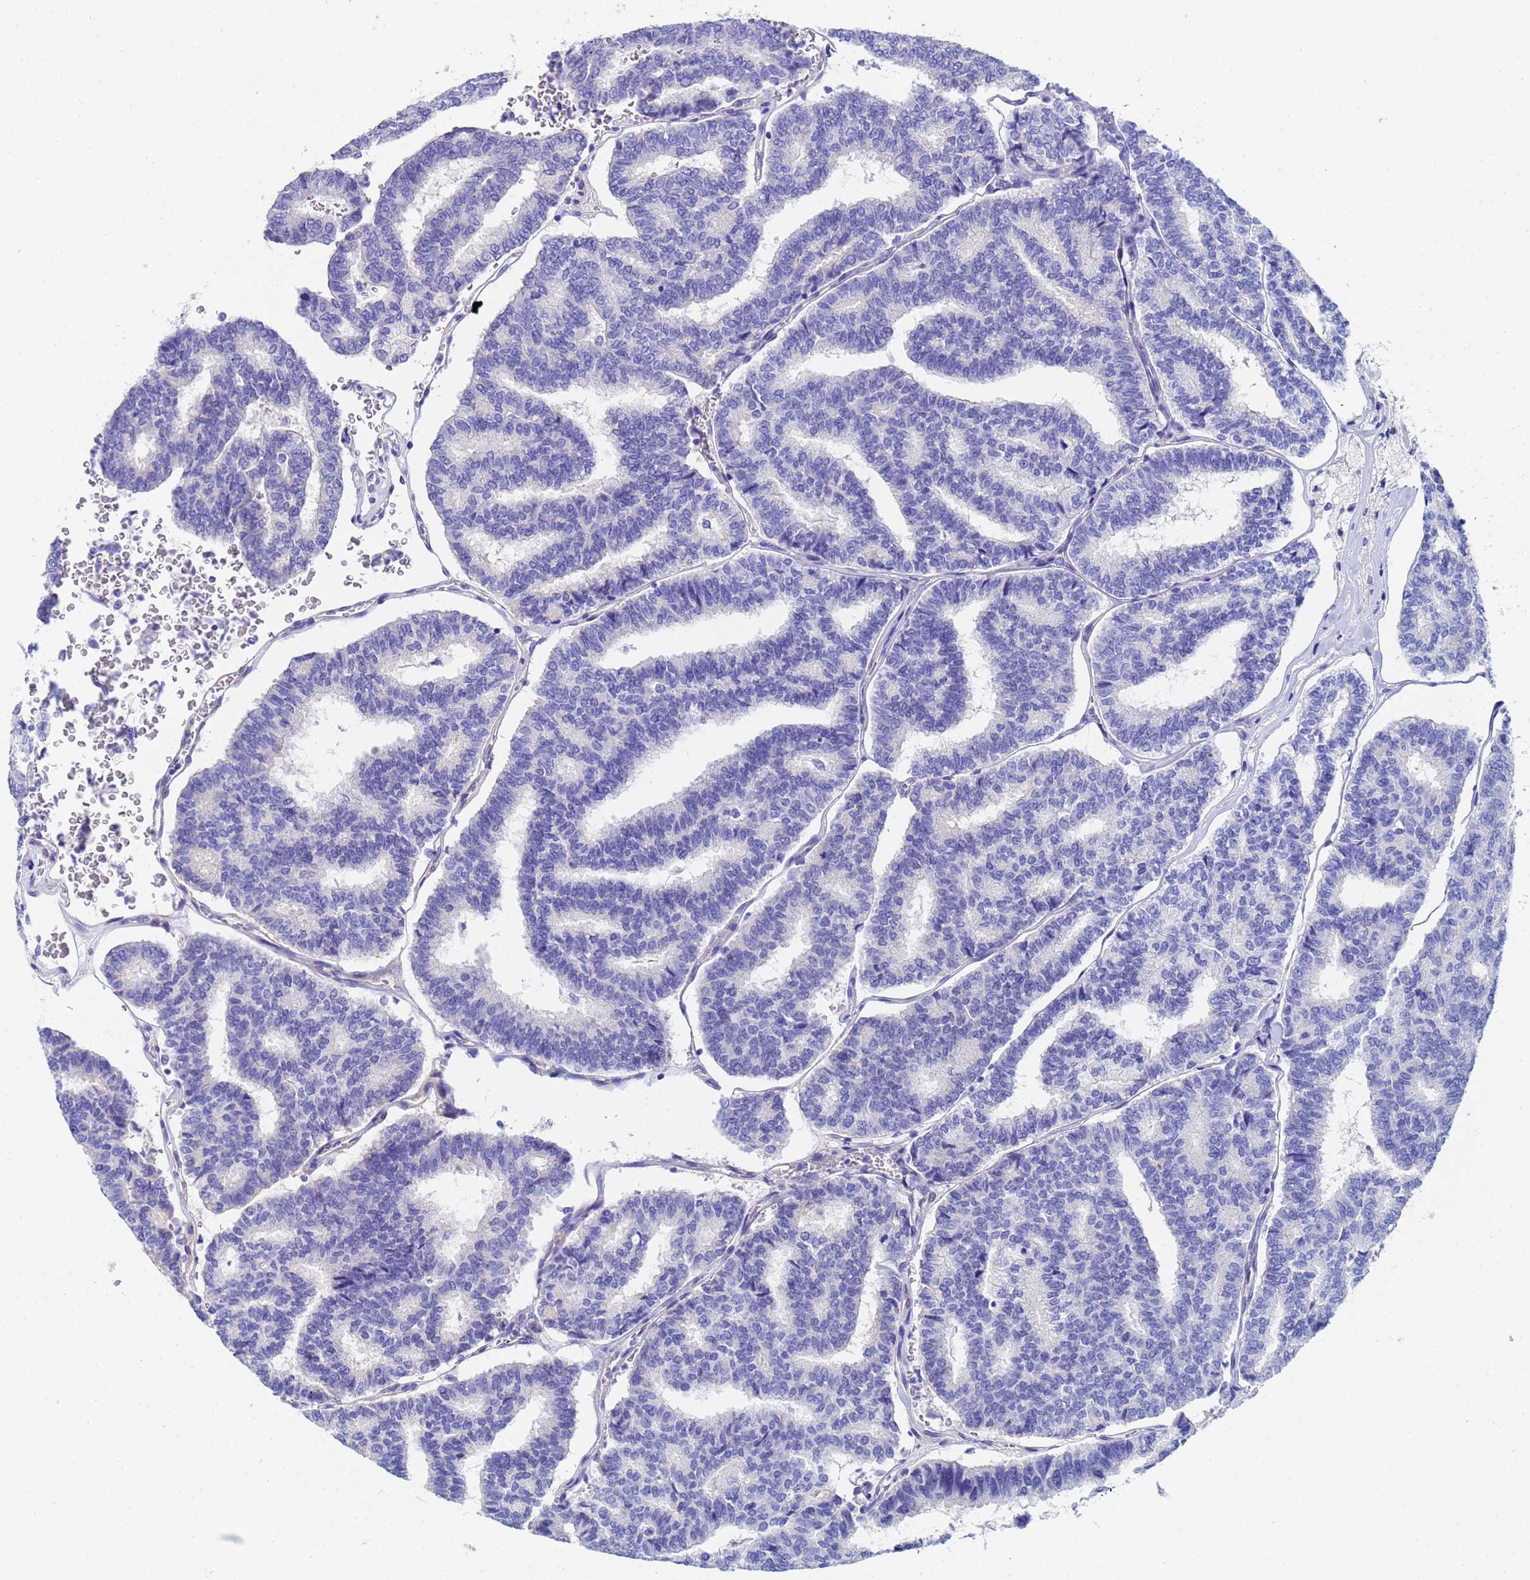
{"staining": {"intensity": "negative", "quantity": "none", "location": "none"}, "tissue": "thyroid cancer", "cell_type": "Tumor cells", "image_type": "cancer", "snomed": [{"axis": "morphology", "description": "Papillary adenocarcinoma, NOS"}, {"axis": "topography", "description": "Thyroid gland"}], "caption": "This is a micrograph of immunohistochemistry (IHC) staining of thyroid cancer (papillary adenocarcinoma), which shows no expression in tumor cells. The staining was performed using DAB (3,3'-diaminobenzidine) to visualize the protein expression in brown, while the nuclei were stained in blue with hematoxylin (Magnification: 20x).", "gene": "CST4", "patient": {"sex": "female", "age": 35}}